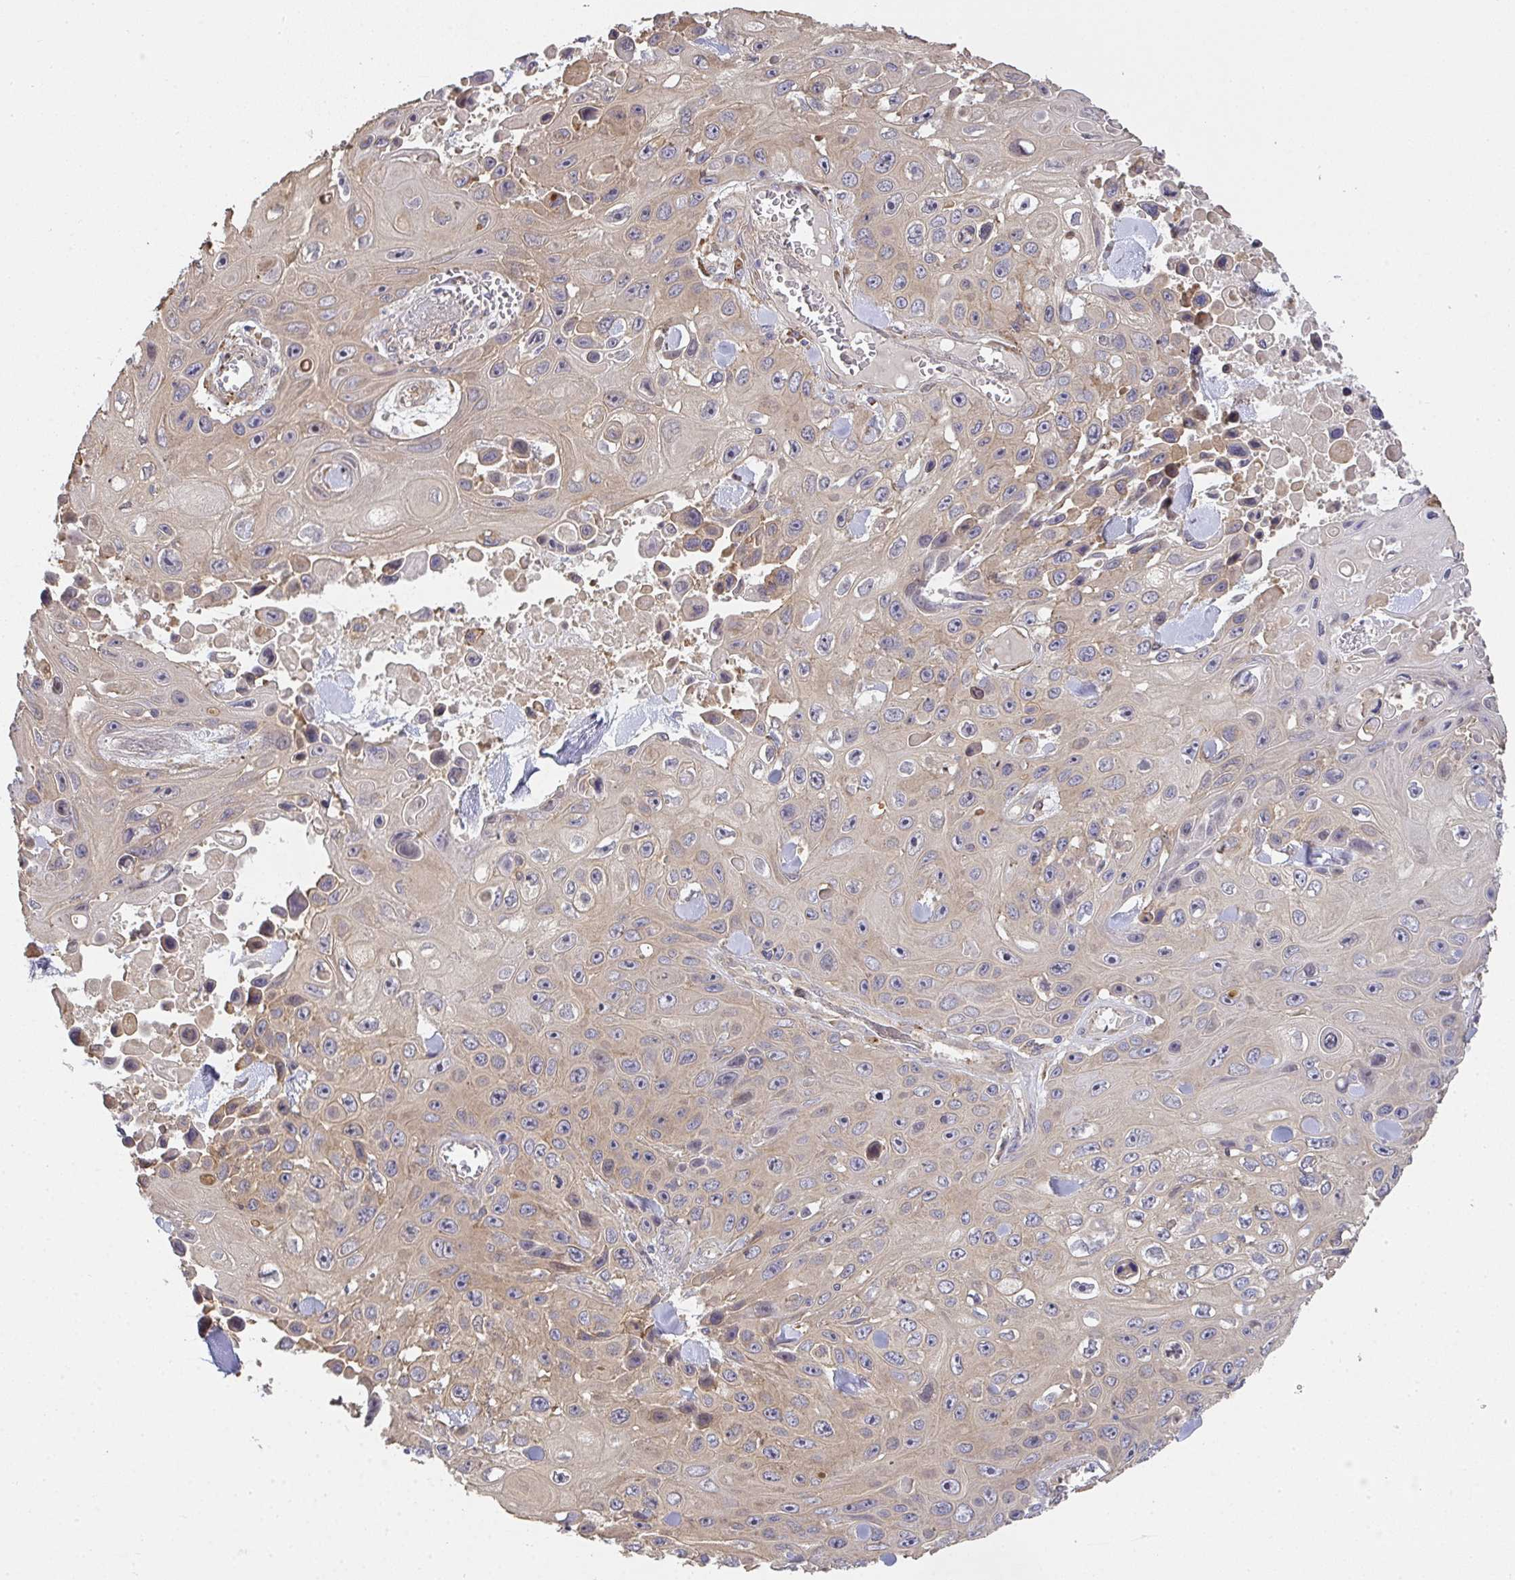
{"staining": {"intensity": "weak", "quantity": "25%-75%", "location": "cytoplasmic/membranous"}, "tissue": "skin cancer", "cell_type": "Tumor cells", "image_type": "cancer", "snomed": [{"axis": "morphology", "description": "Squamous cell carcinoma, NOS"}, {"axis": "topography", "description": "Skin"}], "caption": "A brown stain shows weak cytoplasmic/membranous positivity of a protein in skin cancer (squamous cell carcinoma) tumor cells. The staining is performed using DAB (3,3'-diaminobenzidine) brown chromogen to label protein expression. The nuclei are counter-stained blue using hematoxylin.", "gene": "EEF1AKMT1", "patient": {"sex": "male", "age": 82}}